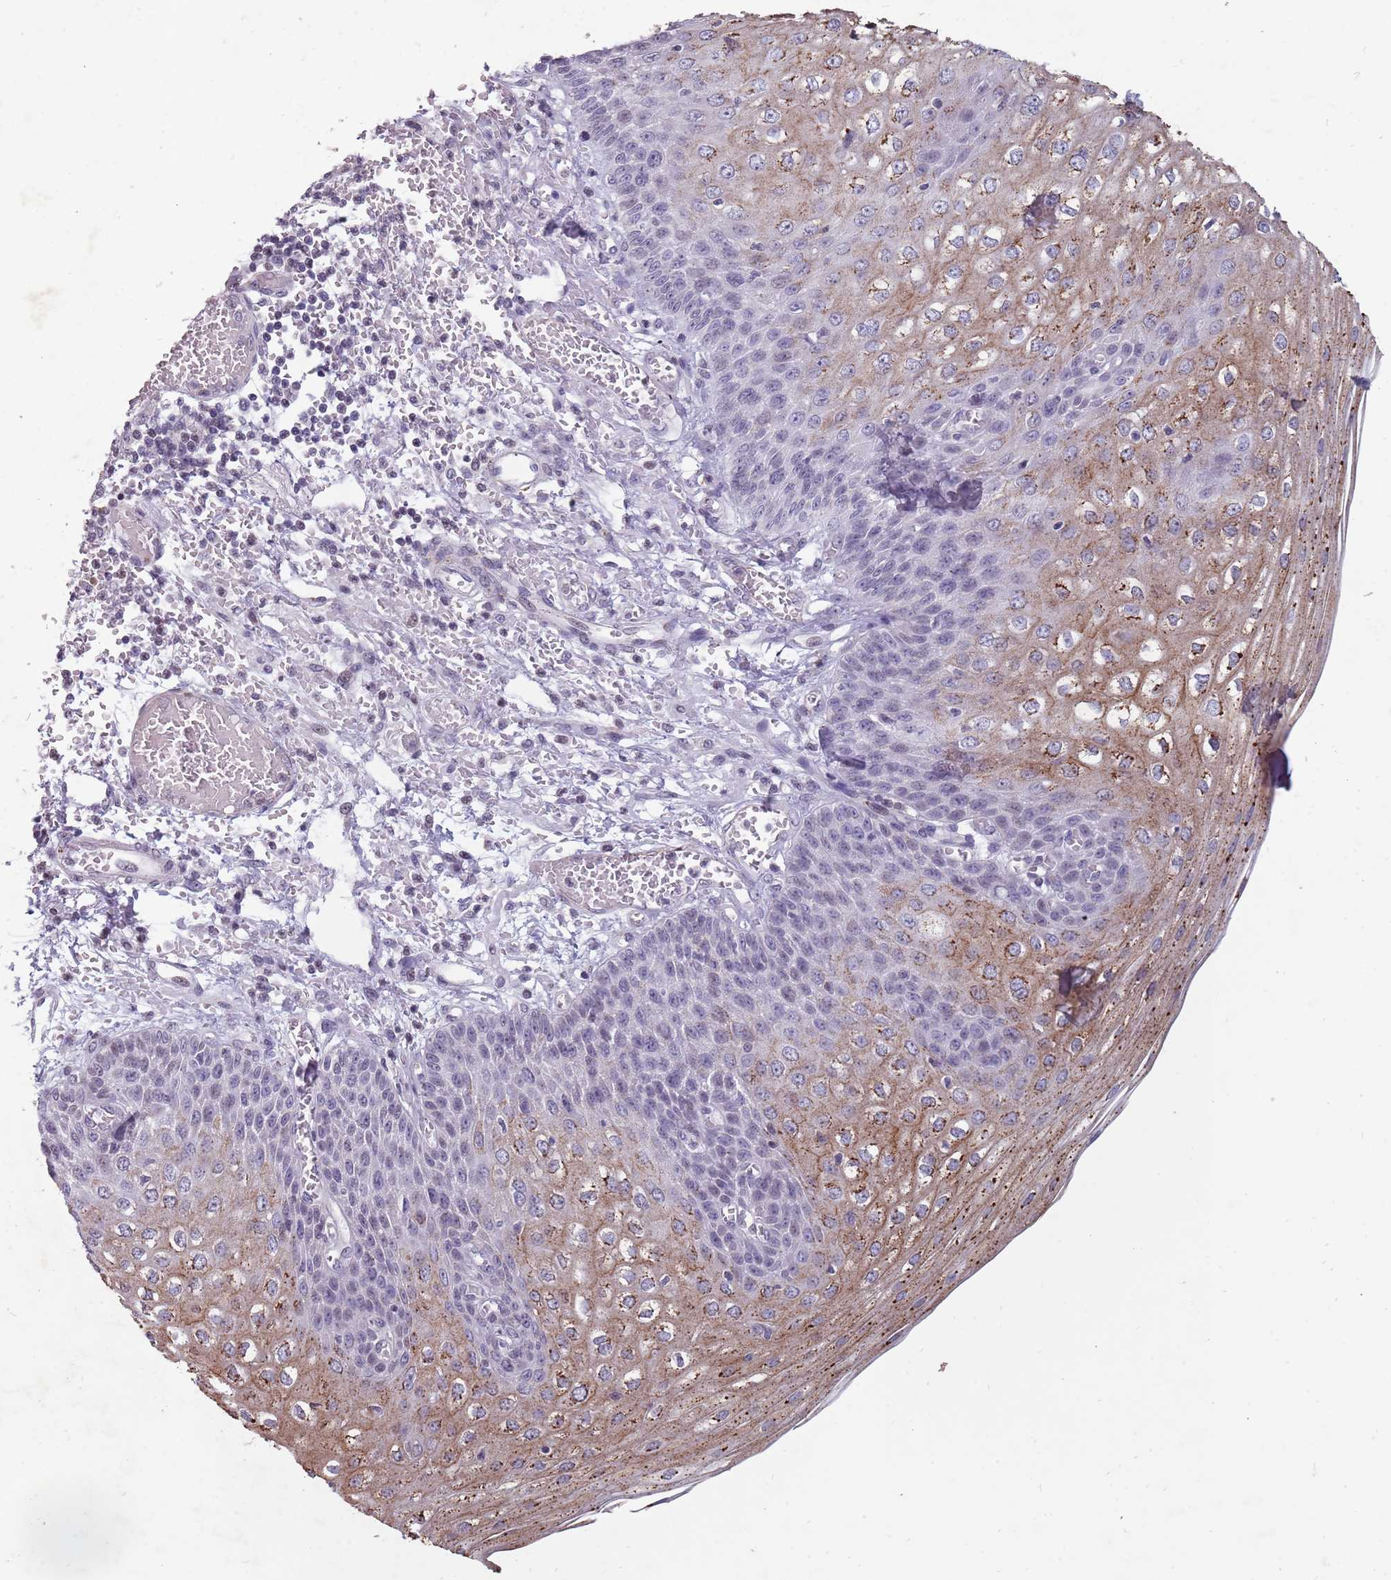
{"staining": {"intensity": "moderate", "quantity": "25%-75%", "location": "cytoplasmic/membranous"}, "tissue": "esophagus", "cell_type": "Squamous epithelial cells", "image_type": "normal", "snomed": [{"axis": "morphology", "description": "Normal tissue, NOS"}, {"axis": "topography", "description": "Esophagus"}], "caption": "Esophagus stained with DAB IHC reveals medium levels of moderate cytoplasmic/membranous expression in about 25%-75% of squamous epithelial cells. (DAB IHC with brightfield microscopy, high magnification).", "gene": "NEK6", "patient": {"sex": "male", "age": 81}}